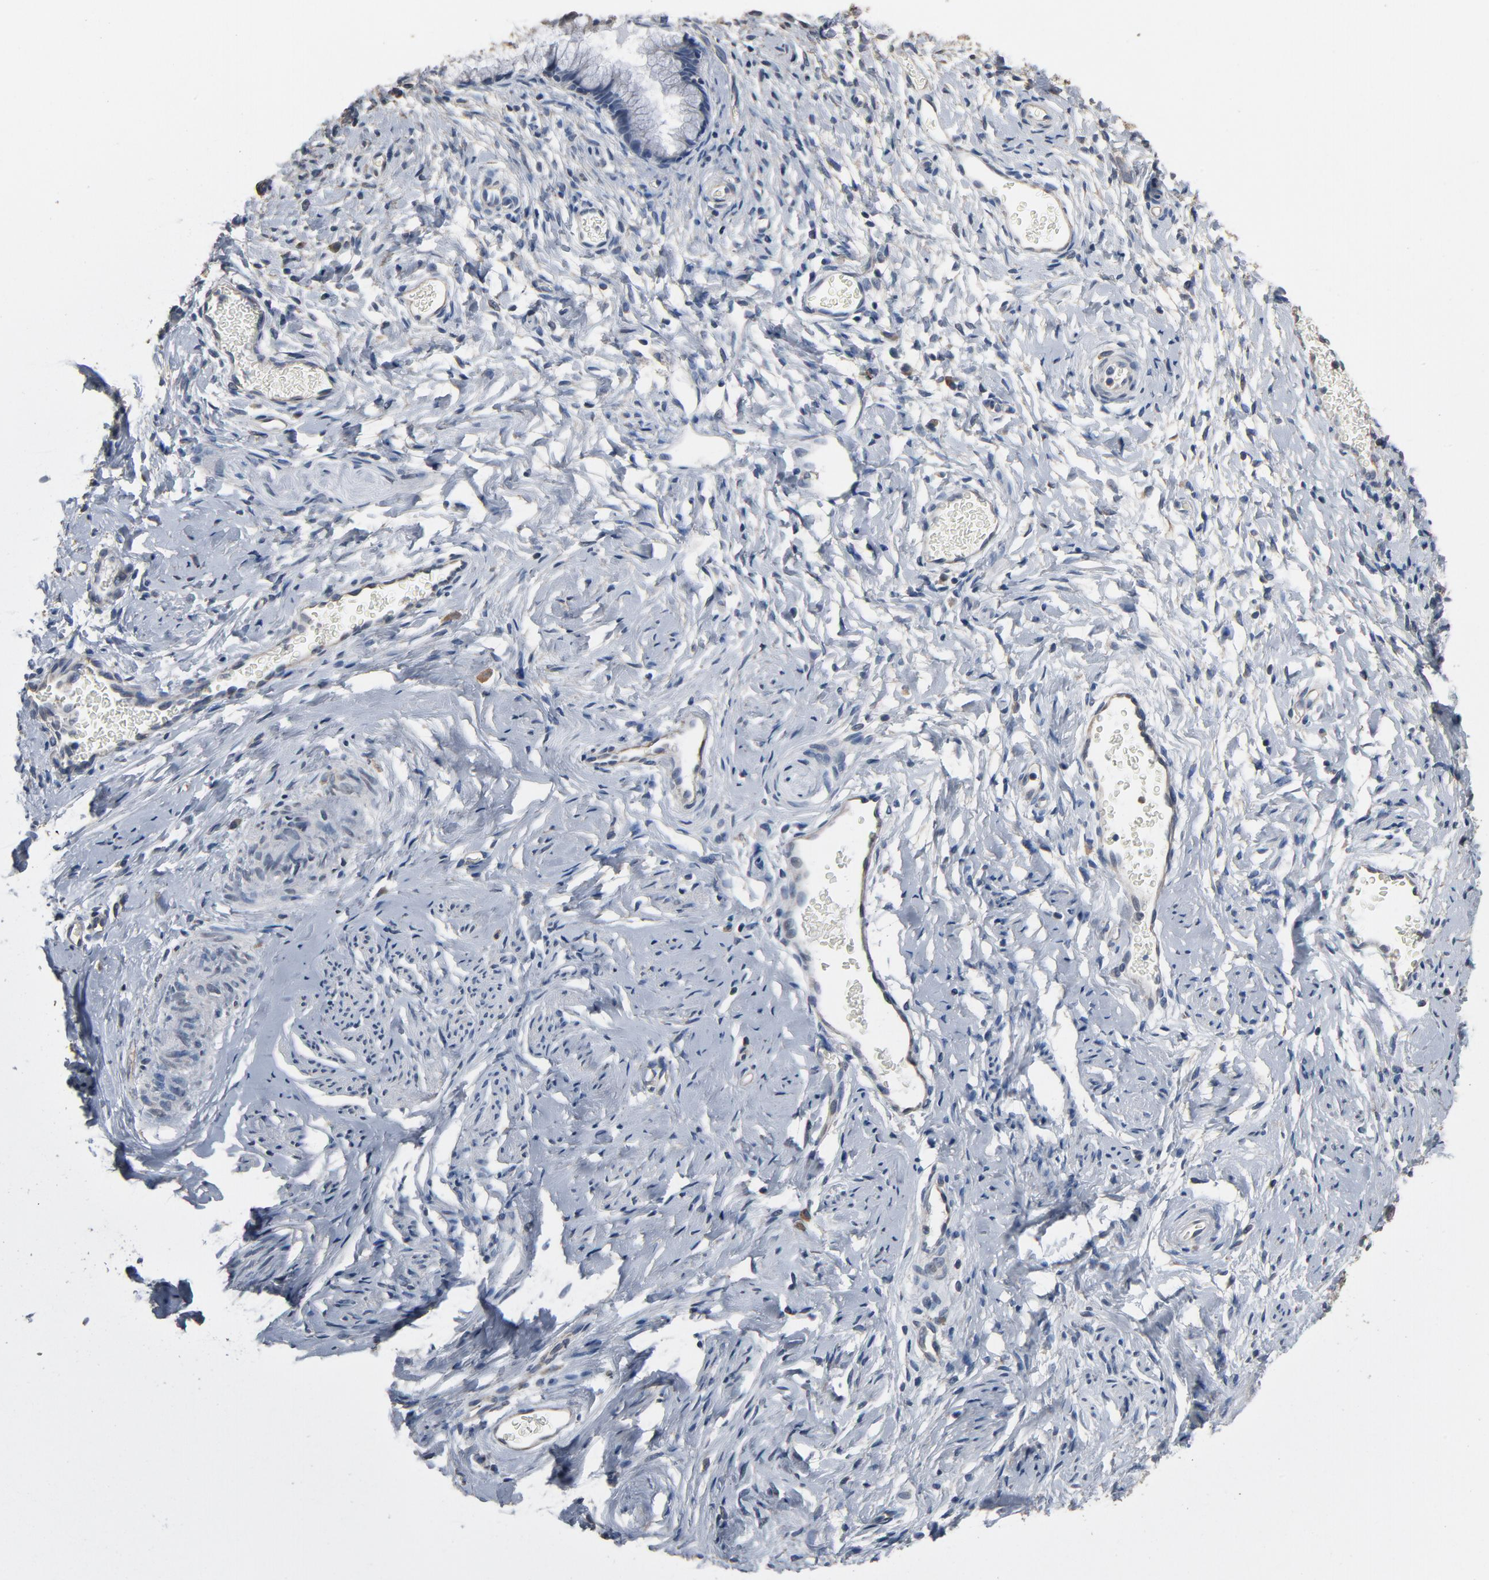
{"staining": {"intensity": "negative", "quantity": "none", "location": "none"}, "tissue": "cervical cancer", "cell_type": "Tumor cells", "image_type": "cancer", "snomed": [{"axis": "morphology", "description": "Normal tissue, NOS"}, {"axis": "morphology", "description": "Squamous cell carcinoma, NOS"}, {"axis": "topography", "description": "Cervix"}], "caption": "A micrograph of cervical cancer stained for a protein displays no brown staining in tumor cells.", "gene": "SOX6", "patient": {"sex": "female", "age": 67}}